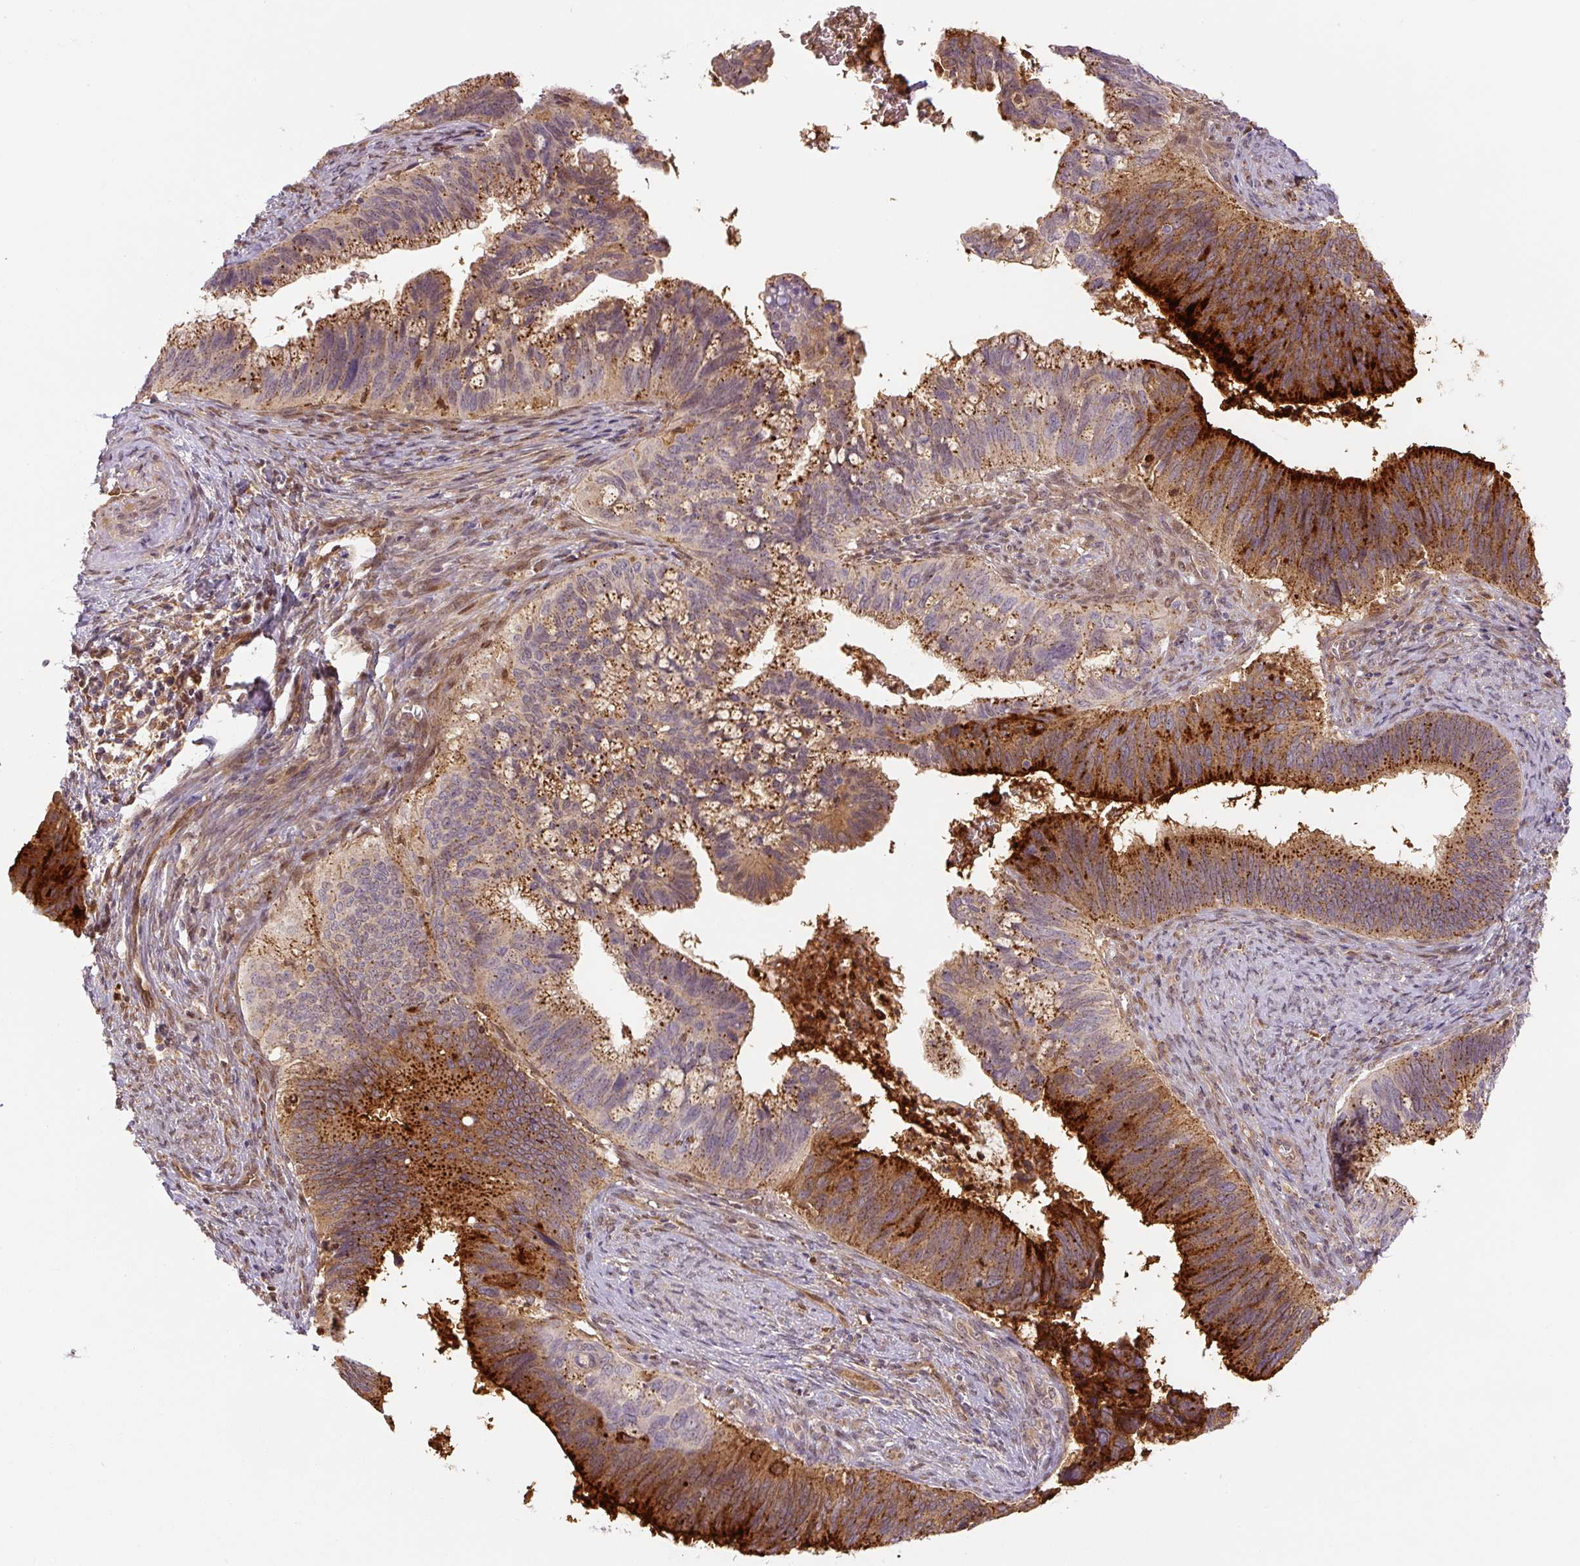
{"staining": {"intensity": "strong", "quantity": ">75%", "location": "cytoplasmic/membranous"}, "tissue": "cervical cancer", "cell_type": "Tumor cells", "image_type": "cancer", "snomed": [{"axis": "morphology", "description": "Adenocarcinoma, NOS"}, {"axis": "topography", "description": "Cervix"}], "caption": "An immunohistochemistry (IHC) histopathology image of tumor tissue is shown. Protein staining in brown shows strong cytoplasmic/membranous positivity in cervical adenocarcinoma within tumor cells.", "gene": "ZSWIM7", "patient": {"sex": "female", "age": 42}}